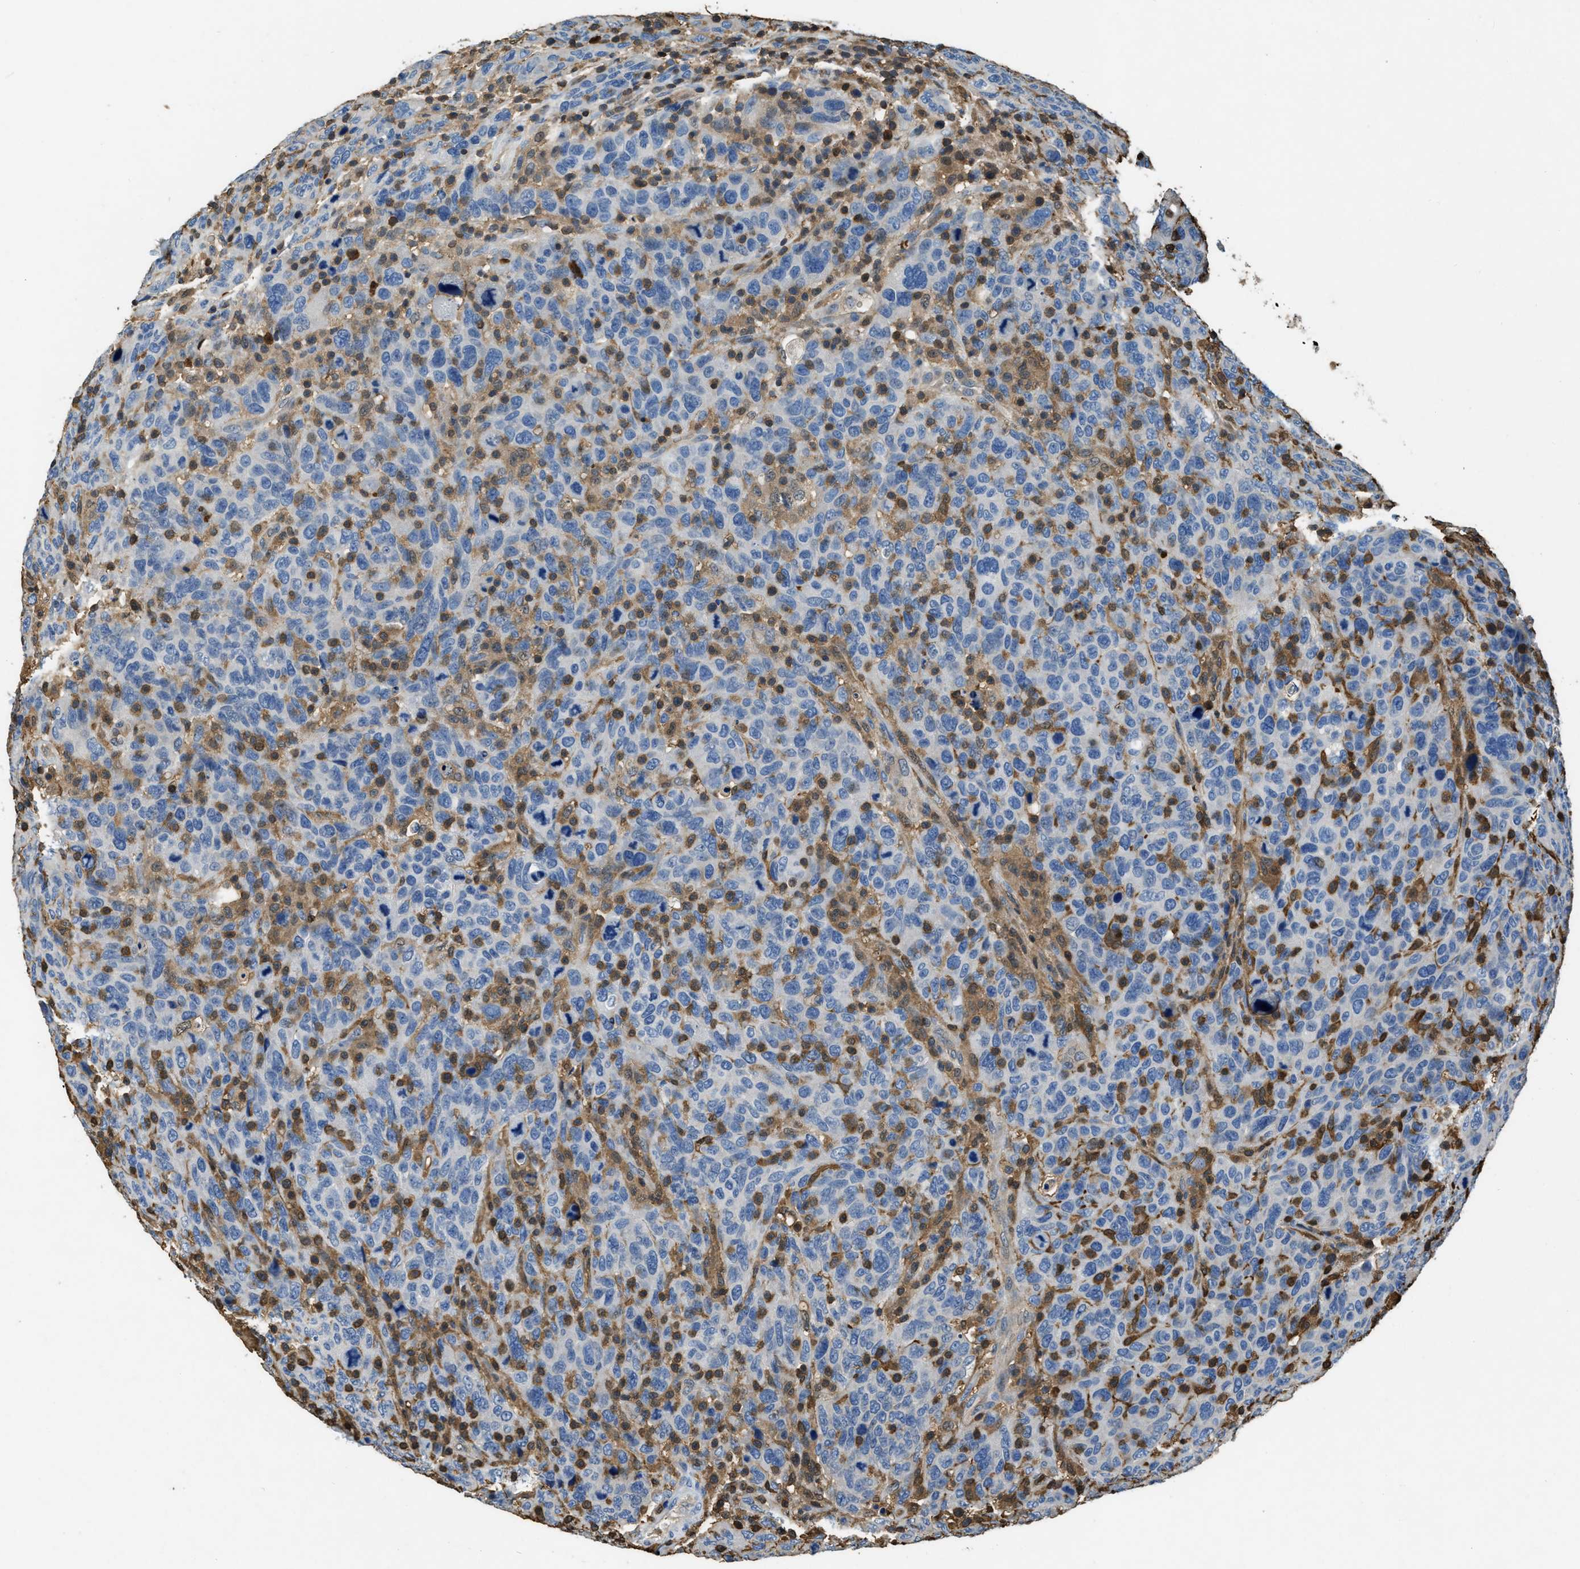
{"staining": {"intensity": "negative", "quantity": "none", "location": "none"}, "tissue": "breast cancer", "cell_type": "Tumor cells", "image_type": "cancer", "snomed": [{"axis": "morphology", "description": "Duct carcinoma"}, {"axis": "topography", "description": "Breast"}], "caption": "A histopathology image of human breast invasive ductal carcinoma is negative for staining in tumor cells.", "gene": "ARHGDIB", "patient": {"sex": "female", "age": 37}}